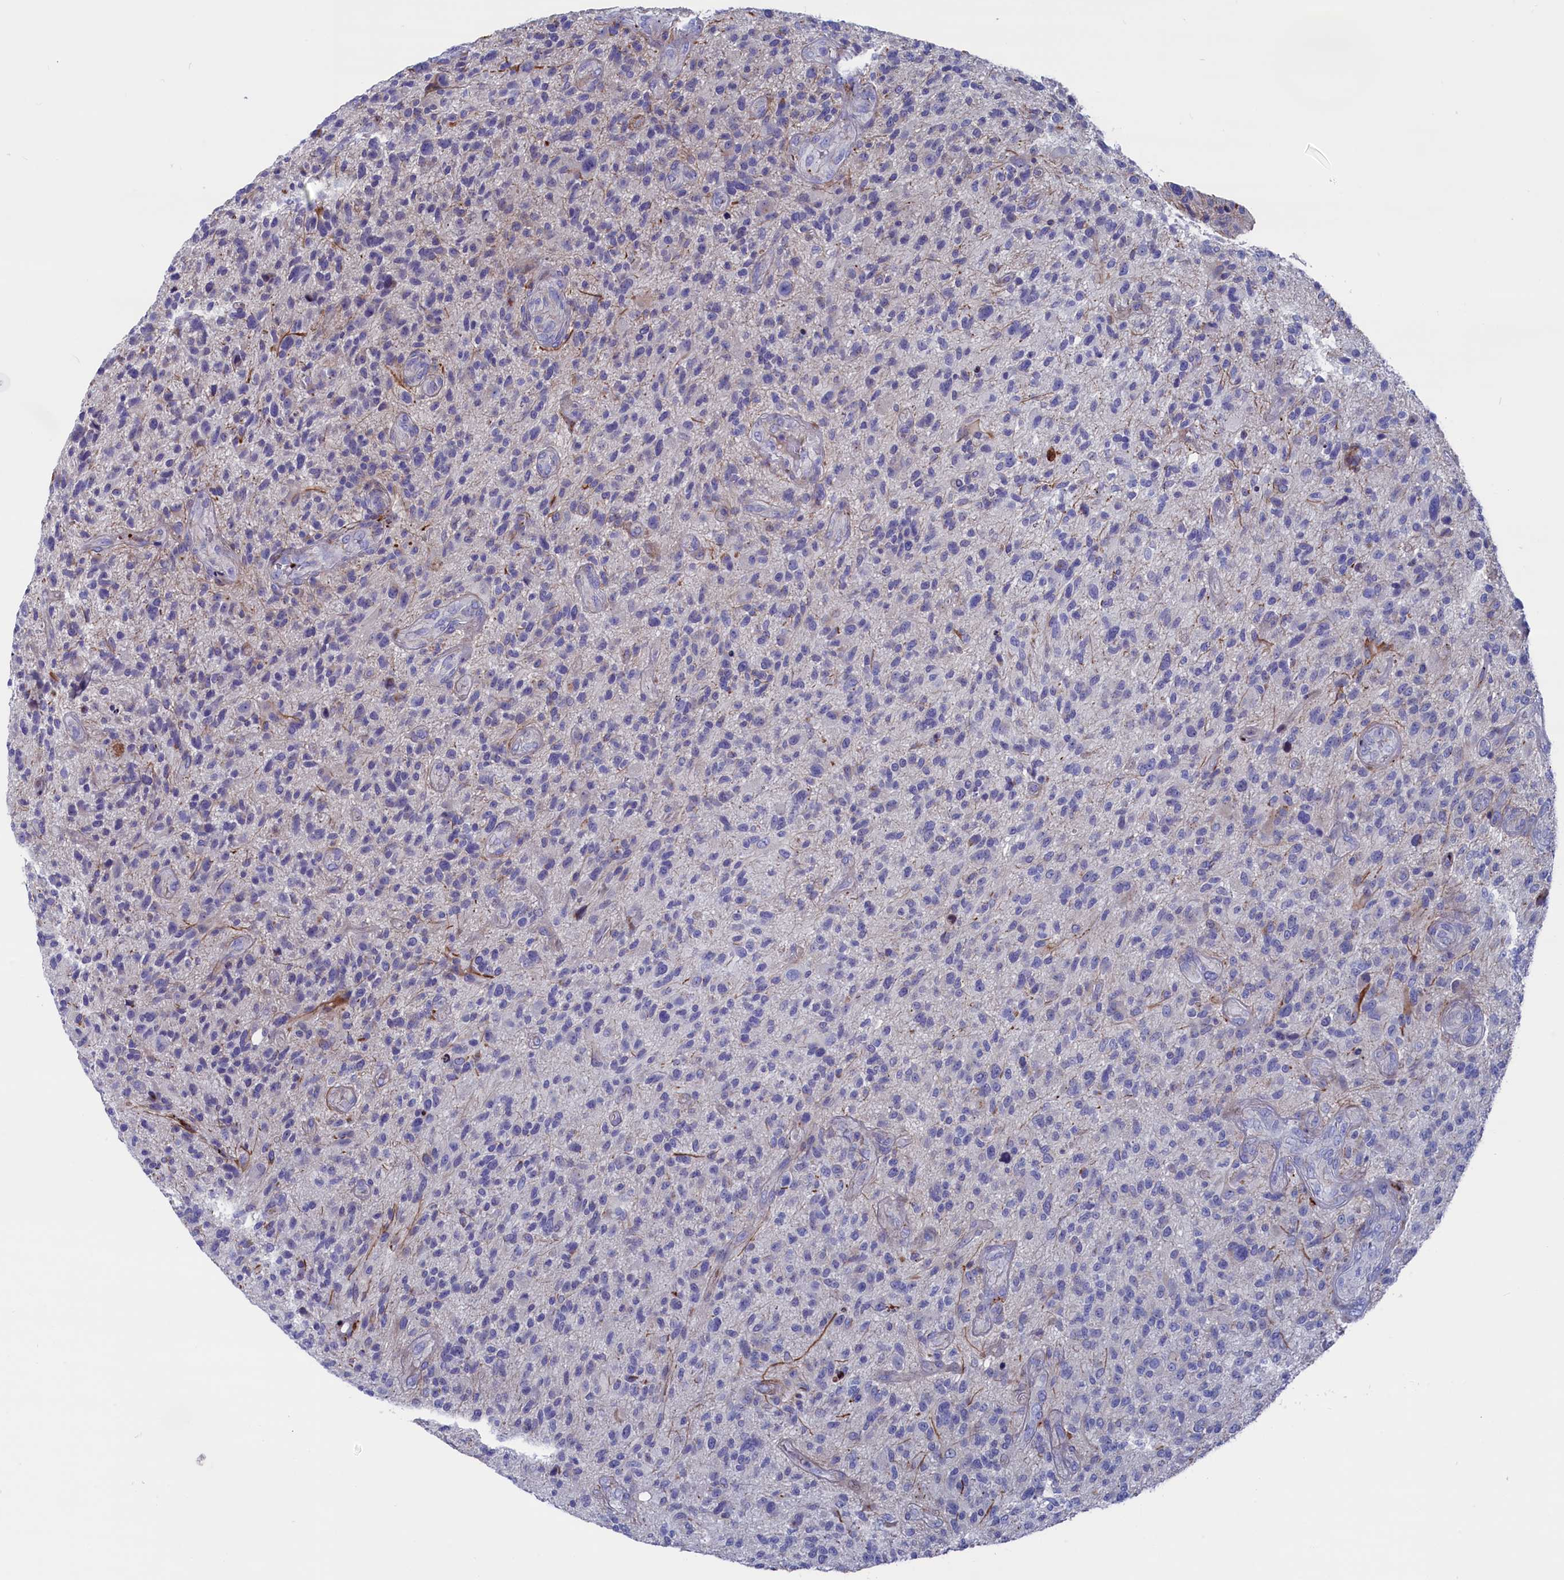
{"staining": {"intensity": "negative", "quantity": "none", "location": "none"}, "tissue": "glioma", "cell_type": "Tumor cells", "image_type": "cancer", "snomed": [{"axis": "morphology", "description": "Glioma, malignant, High grade"}, {"axis": "topography", "description": "Brain"}], "caption": "A high-resolution histopathology image shows IHC staining of glioma, which shows no significant staining in tumor cells.", "gene": "NUDT7", "patient": {"sex": "male", "age": 47}}